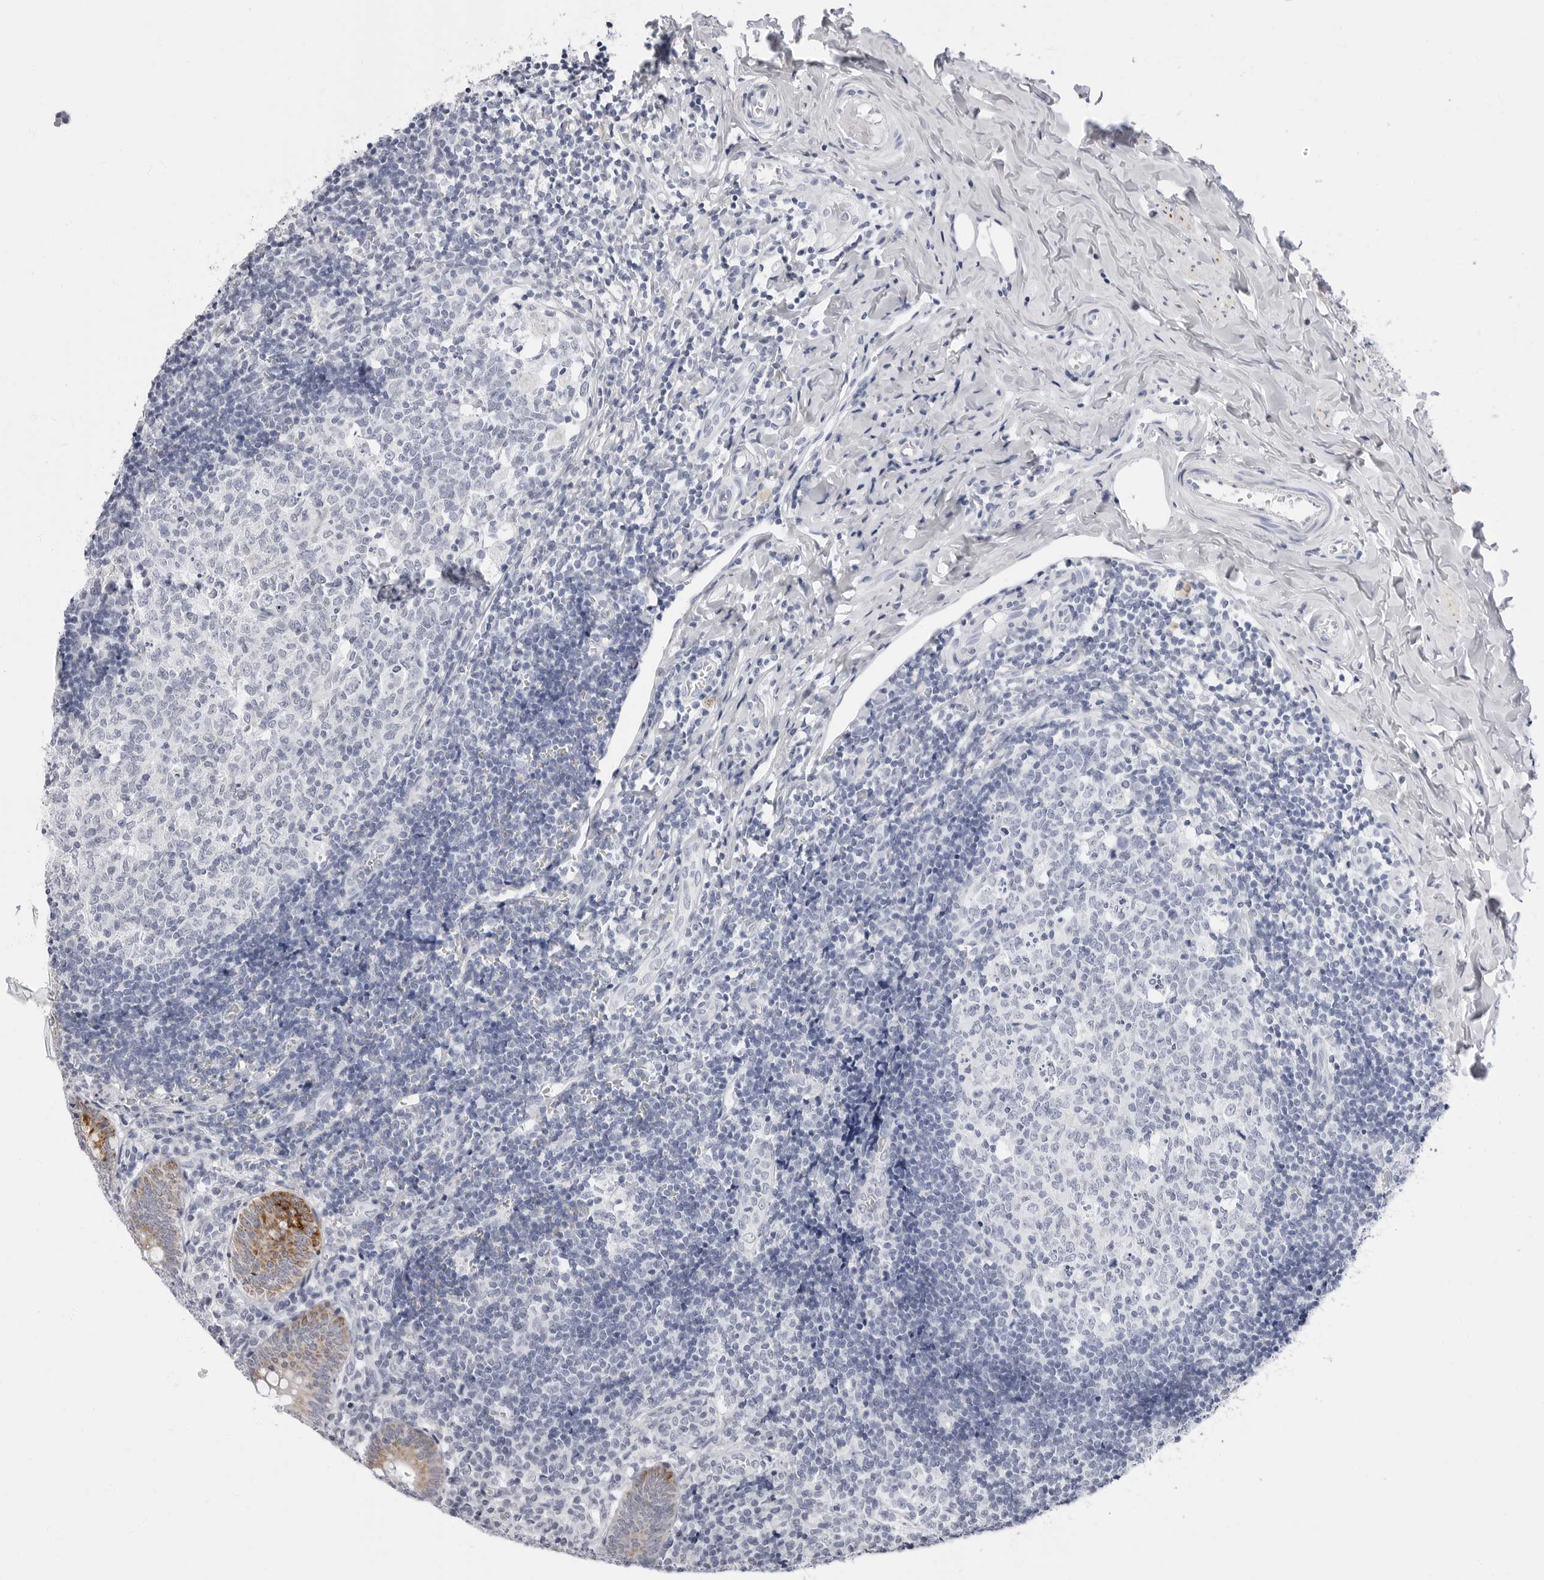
{"staining": {"intensity": "moderate", "quantity": ">75%", "location": "cytoplasmic/membranous"}, "tissue": "appendix", "cell_type": "Glandular cells", "image_type": "normal", "snomed": [{"axis": "morphology", "description": "Normal tissue, NOS"}, {"axis": "topography", "description": "Appendix"}], "caption": "Immunohistochemistry (IHC) photomicrograph of unremarkable human appendix stained for a protein (brown), which demonstrates medium levels of moderate cytoplasmic/membranous expression in about >75% of glandular cells.", "gene": "ERICH3", "patient": {"sex": "male", "age": 8}}